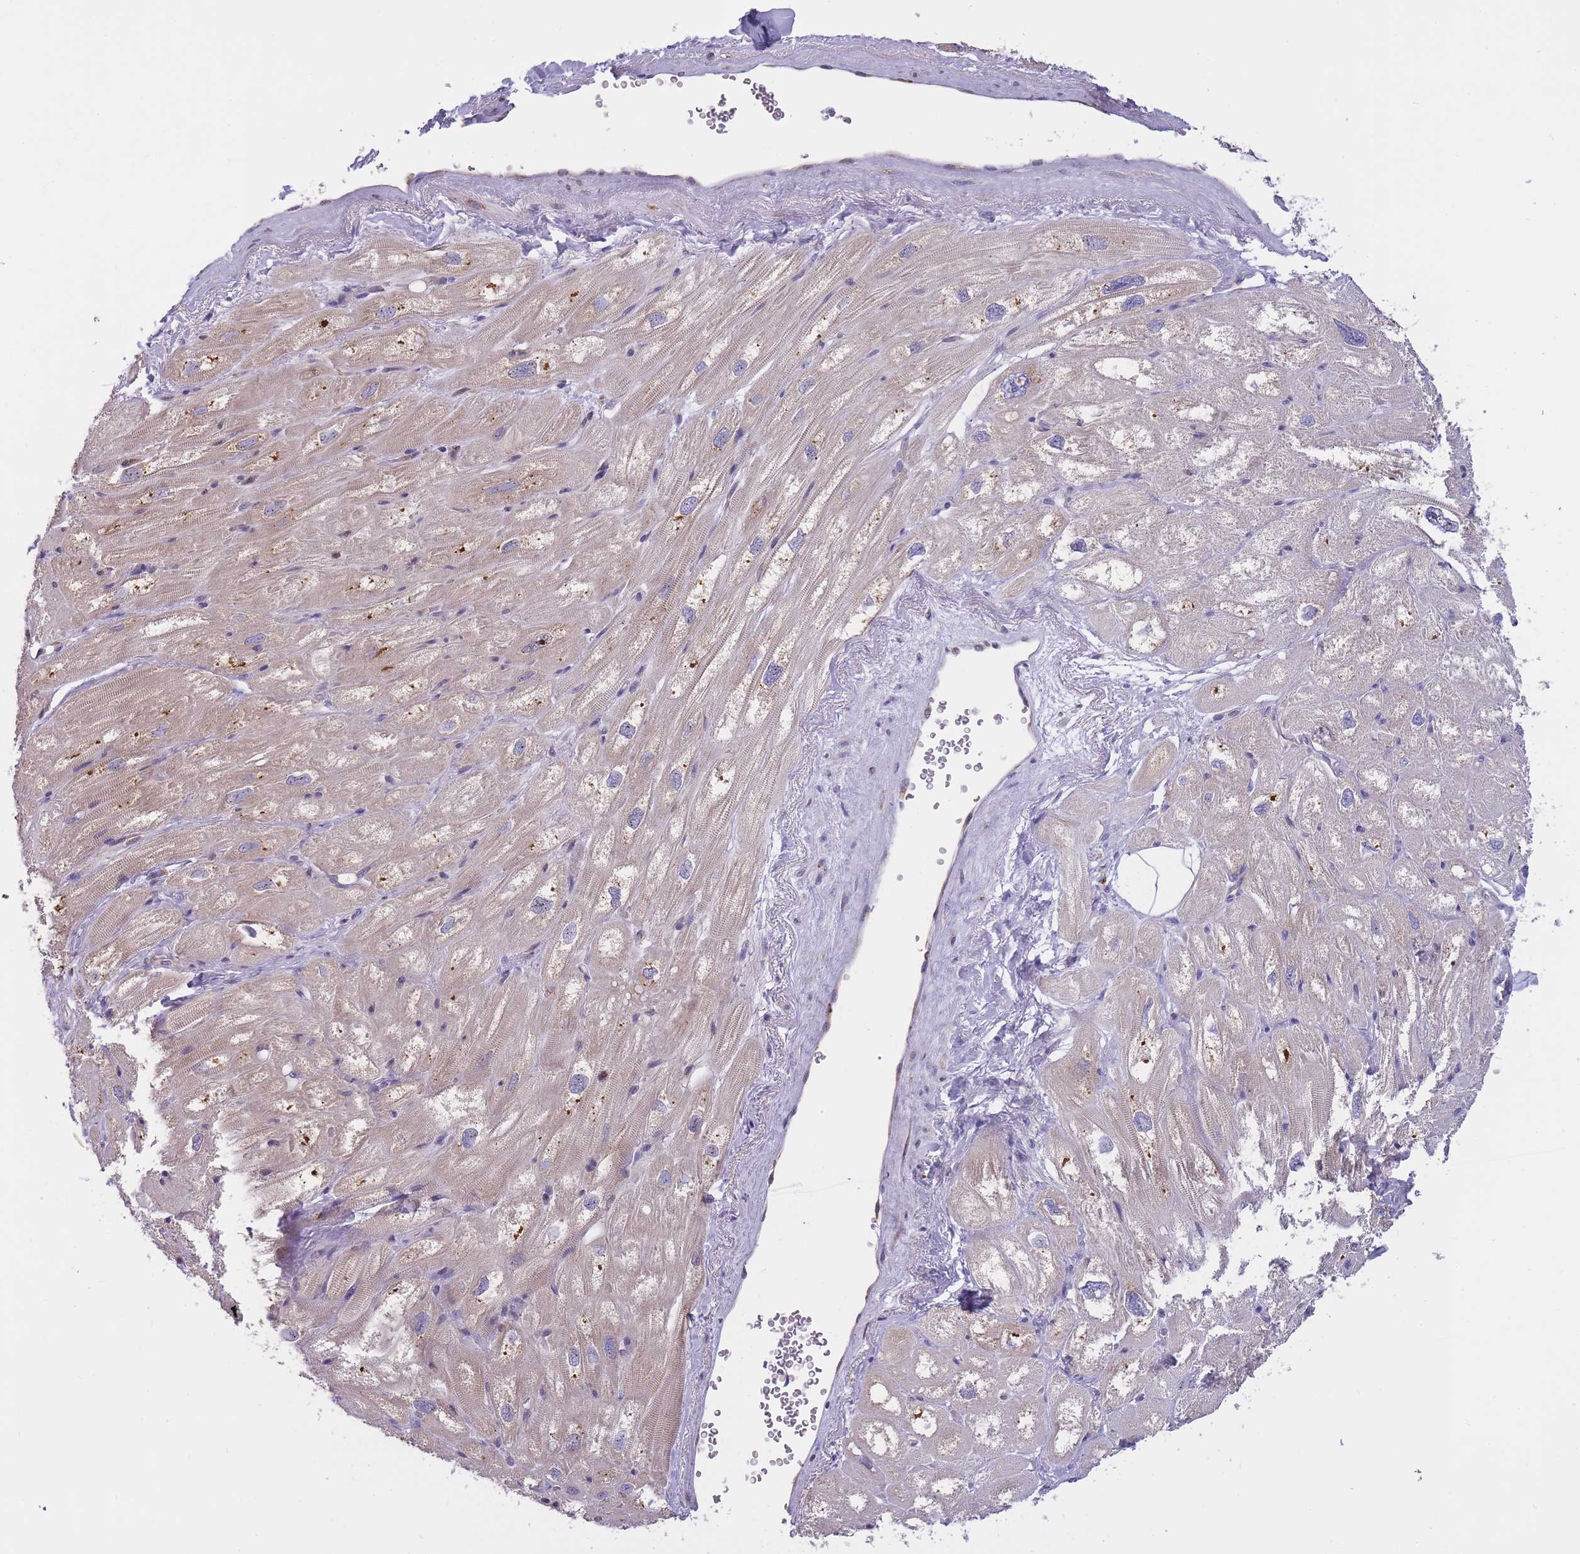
{"staining": {"intensity": "weak", "quantity": "25%-75%", "location": "cytoplasmic/membranous"}, "tissue": "heart muscle", "cell_type": "Cardiomyocytes", "image_type": "normal", "snomed": [{"axis": "morphology", "description": "Normal tissue, NOS"}, {"axis": "topography", "description": "Heart"}], "caption": "Protein expression by immunohistochemistry shows weak cytoplasmic/membranous staining in about 25%-75% of cardiomyocytes in normal heart muscle.", "gene": "ZNF662", "patient": {"sex": "male", "age": 50}}